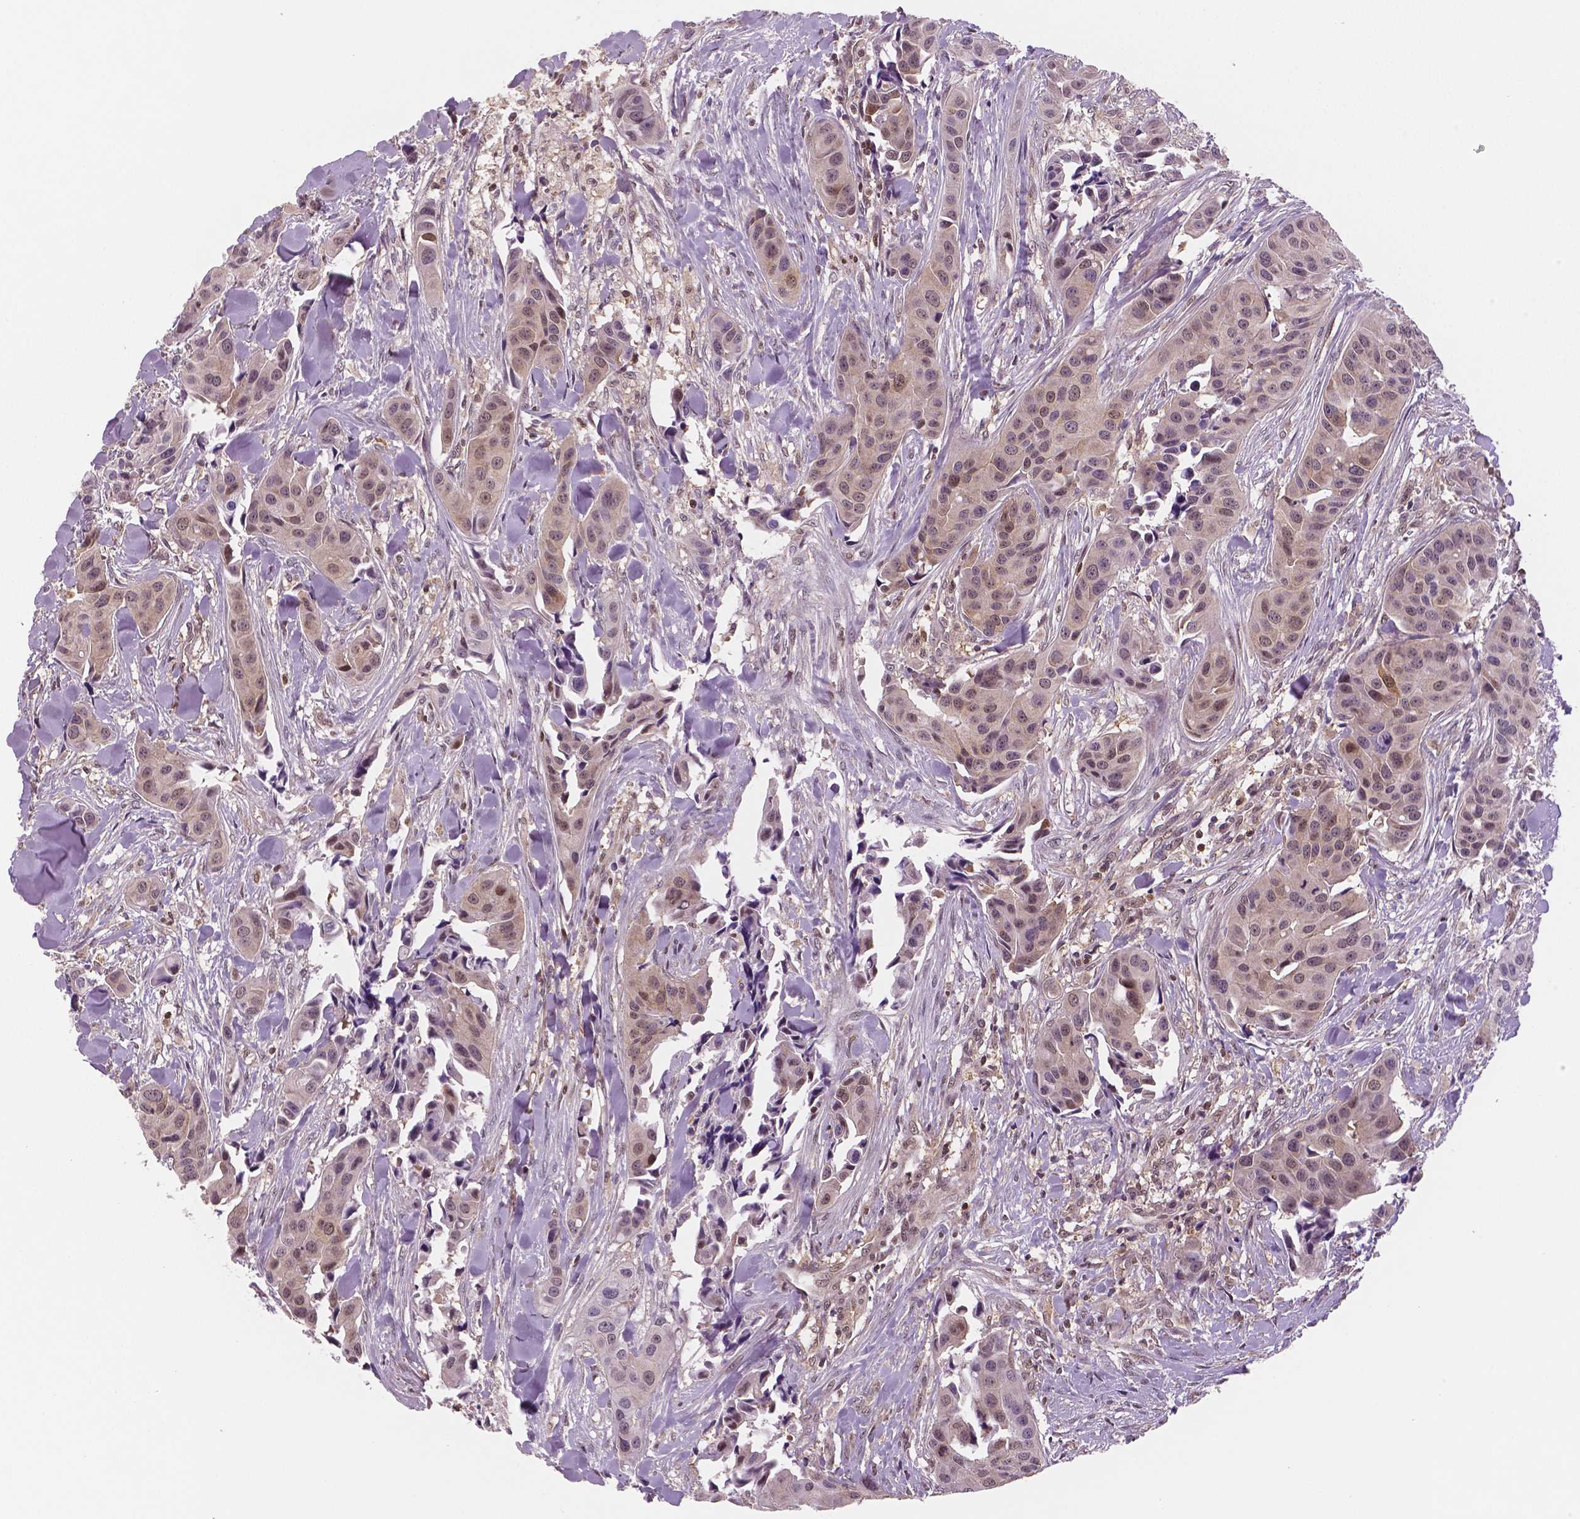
{"staining": {"intensity": "moderate", "quantity": ">75%", "location": "cytoplasmic/membranous,nuclear"}, "tissue": "head and neck cancer", "cell_type": "Tumor cells", "image_type": "cancer", "snomed": [{"axis": "morphology", "description": "Adenocarcinoma, NOS"}, {"axis": "topography", "description": "Head-Neck"}], "caption": "This is an image of IHC staining of head and neck adenocarcinoma, which shows moderate expression in the cytoplasmic/membranous and nuclear of tumor cells.", "gene": "STAT3", "patient": {"sex": "male", "age": 76}}